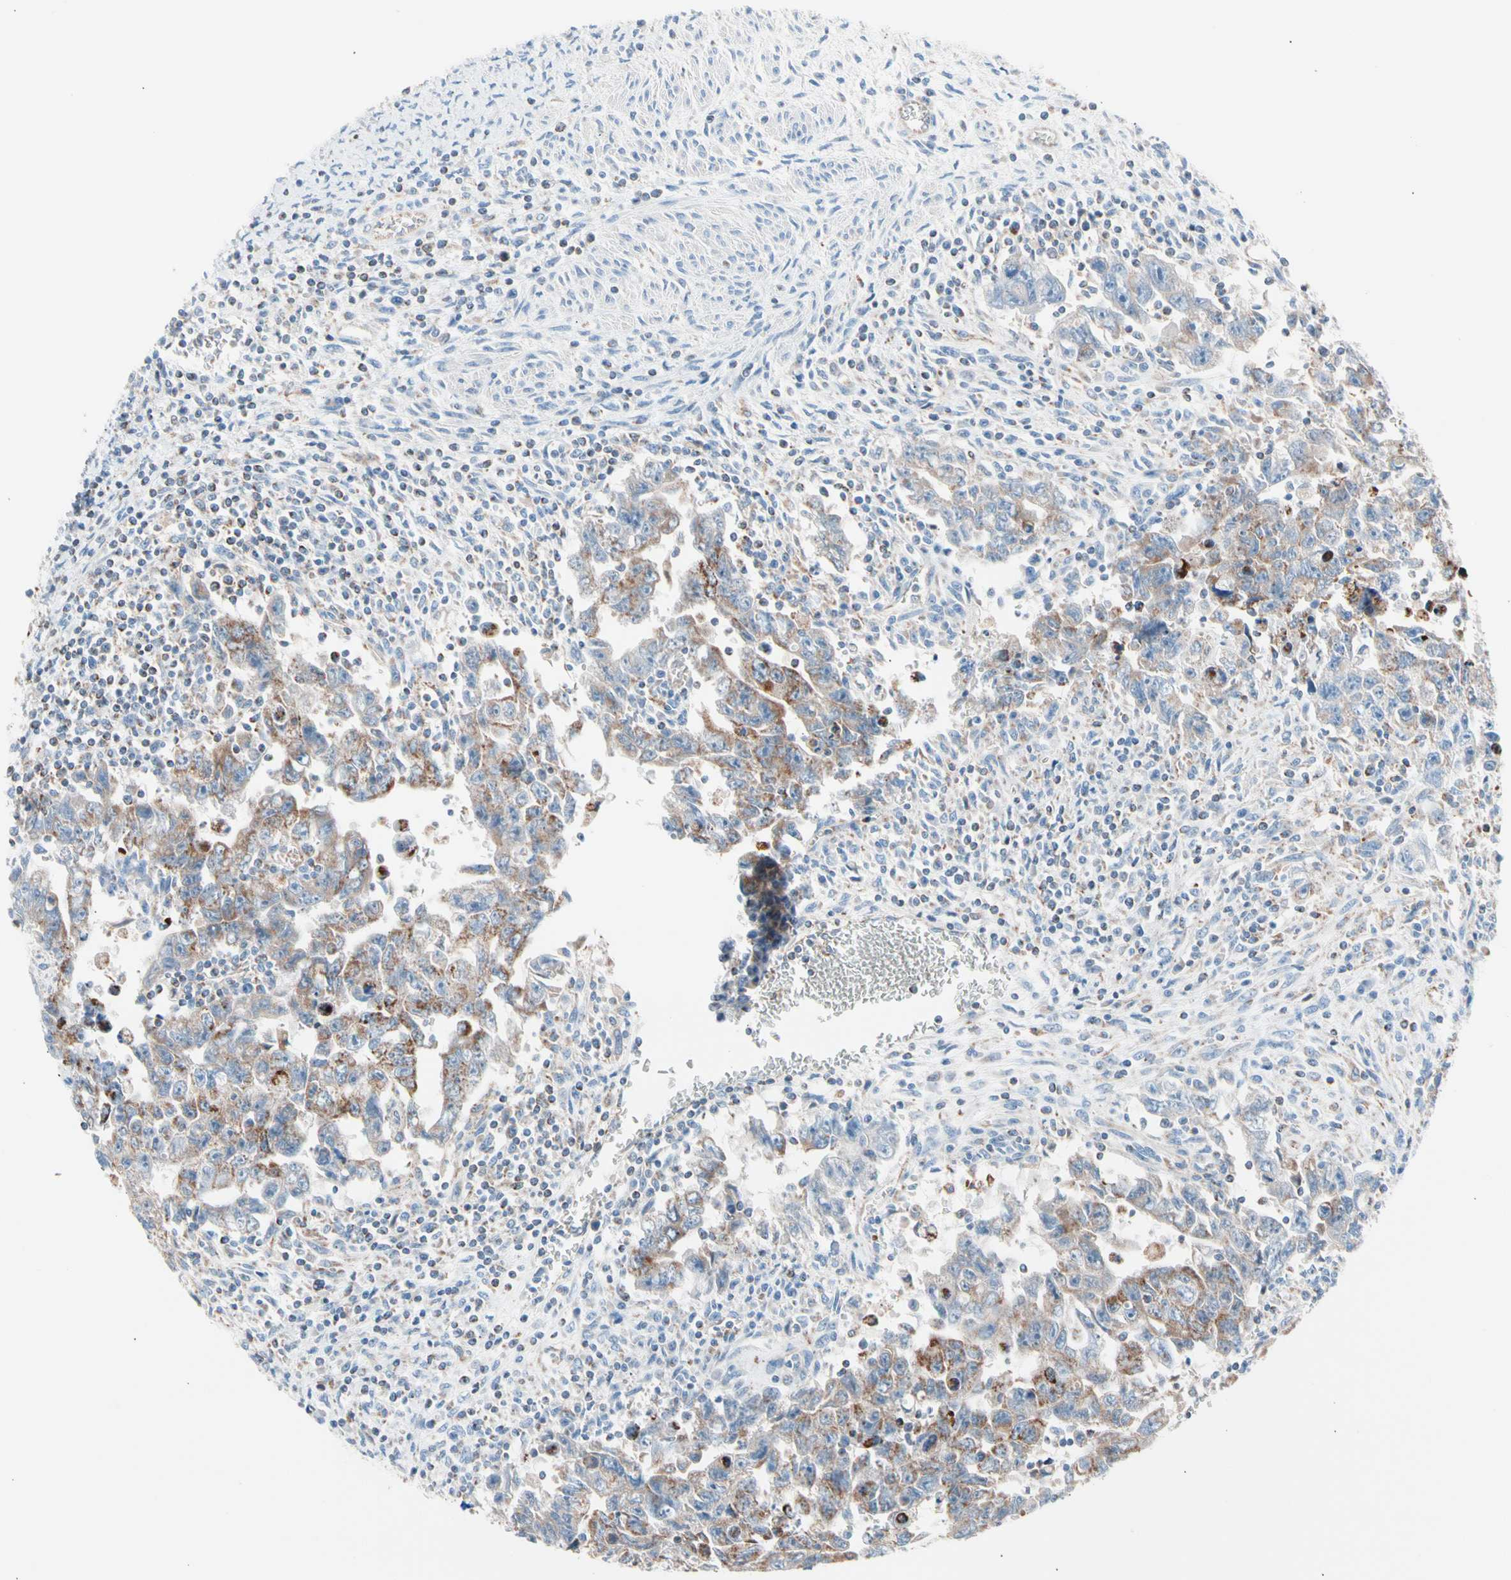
{"staining": {"intensity": "moderate", "quantity": ">75%", "location": "cytoplasmic/membranous"}, "tissue": "testis cancer", "cell_type": "Tumor cells", "image_type": "cancer", "snomed": [{"axis": "morphology", "description": "Carcinoma, Embryonal, NOS"}, {"axis": "topography", "description": "Testis"}], "caption": "Testis cancer tissue reveals moderate cytoplasmic/membranous positivity in approximately >75% of tumor cells Nuclei are stained in blue.", "gene": "HK1", "patient": {"sex": "male", "age": 28}}